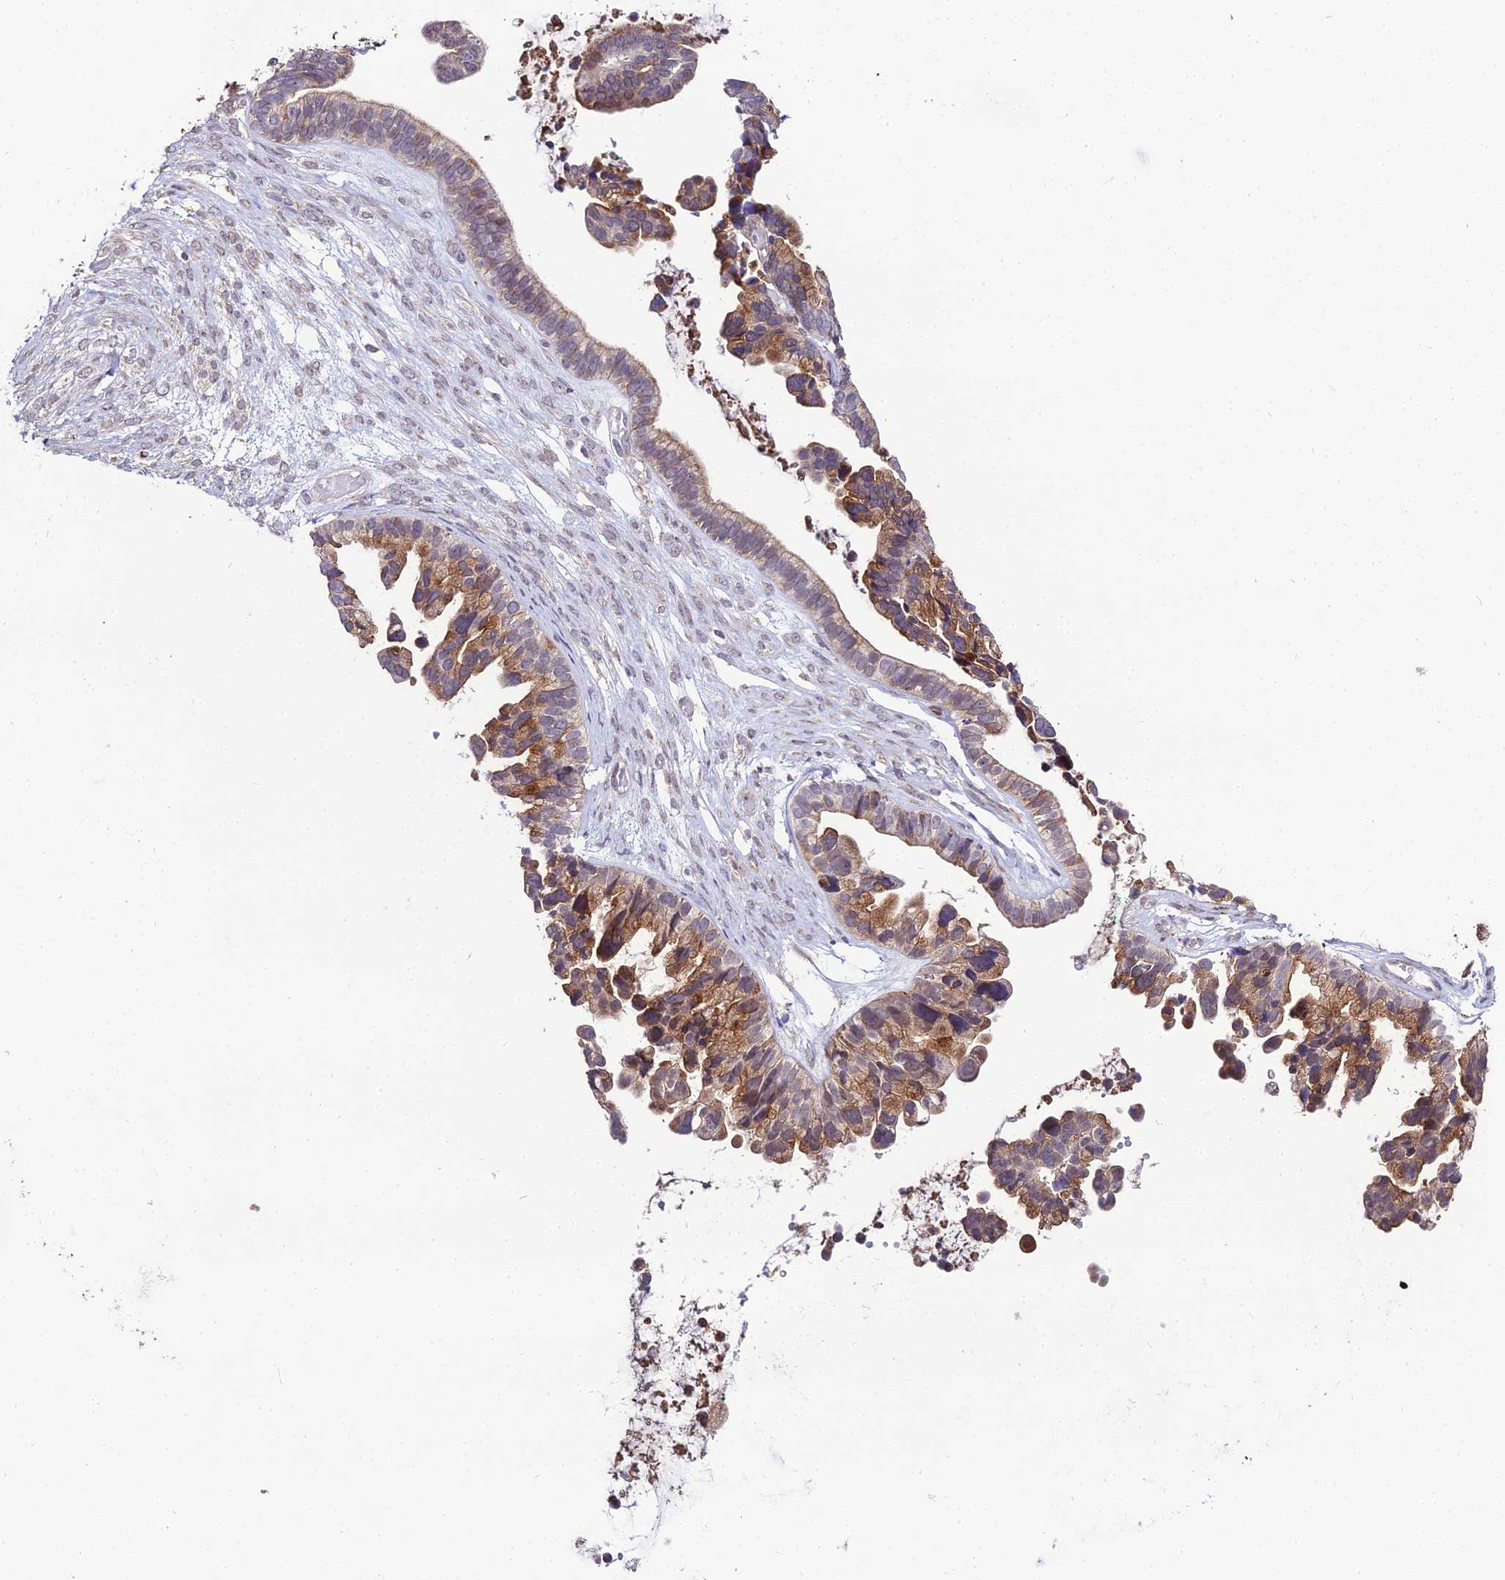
{"staining": {"intensity": "moderate", "quantity": "25%-75%", "location": "cytoplasmic/membranous"}, "tissue": "ovarian cancer", "cell_type": "Tumor cells", "image_type": "cancer", "snomed": [{"axis": "morphology", "description": "Cystadenocarcinoma, serous, NOS"}, {"axis": "topography", "description": "Ovary"}], "caption": "A photomicrograph of ovarian serous cystadenocarcinoma stained for a protein reveals moderate cytoplasmic/membranous brown staining in tumor cells. The protein is shown in brown color, while the nuclei are stained blue.", "gene": "TROAP", "patient": {"sex": "female", "age": 56}}